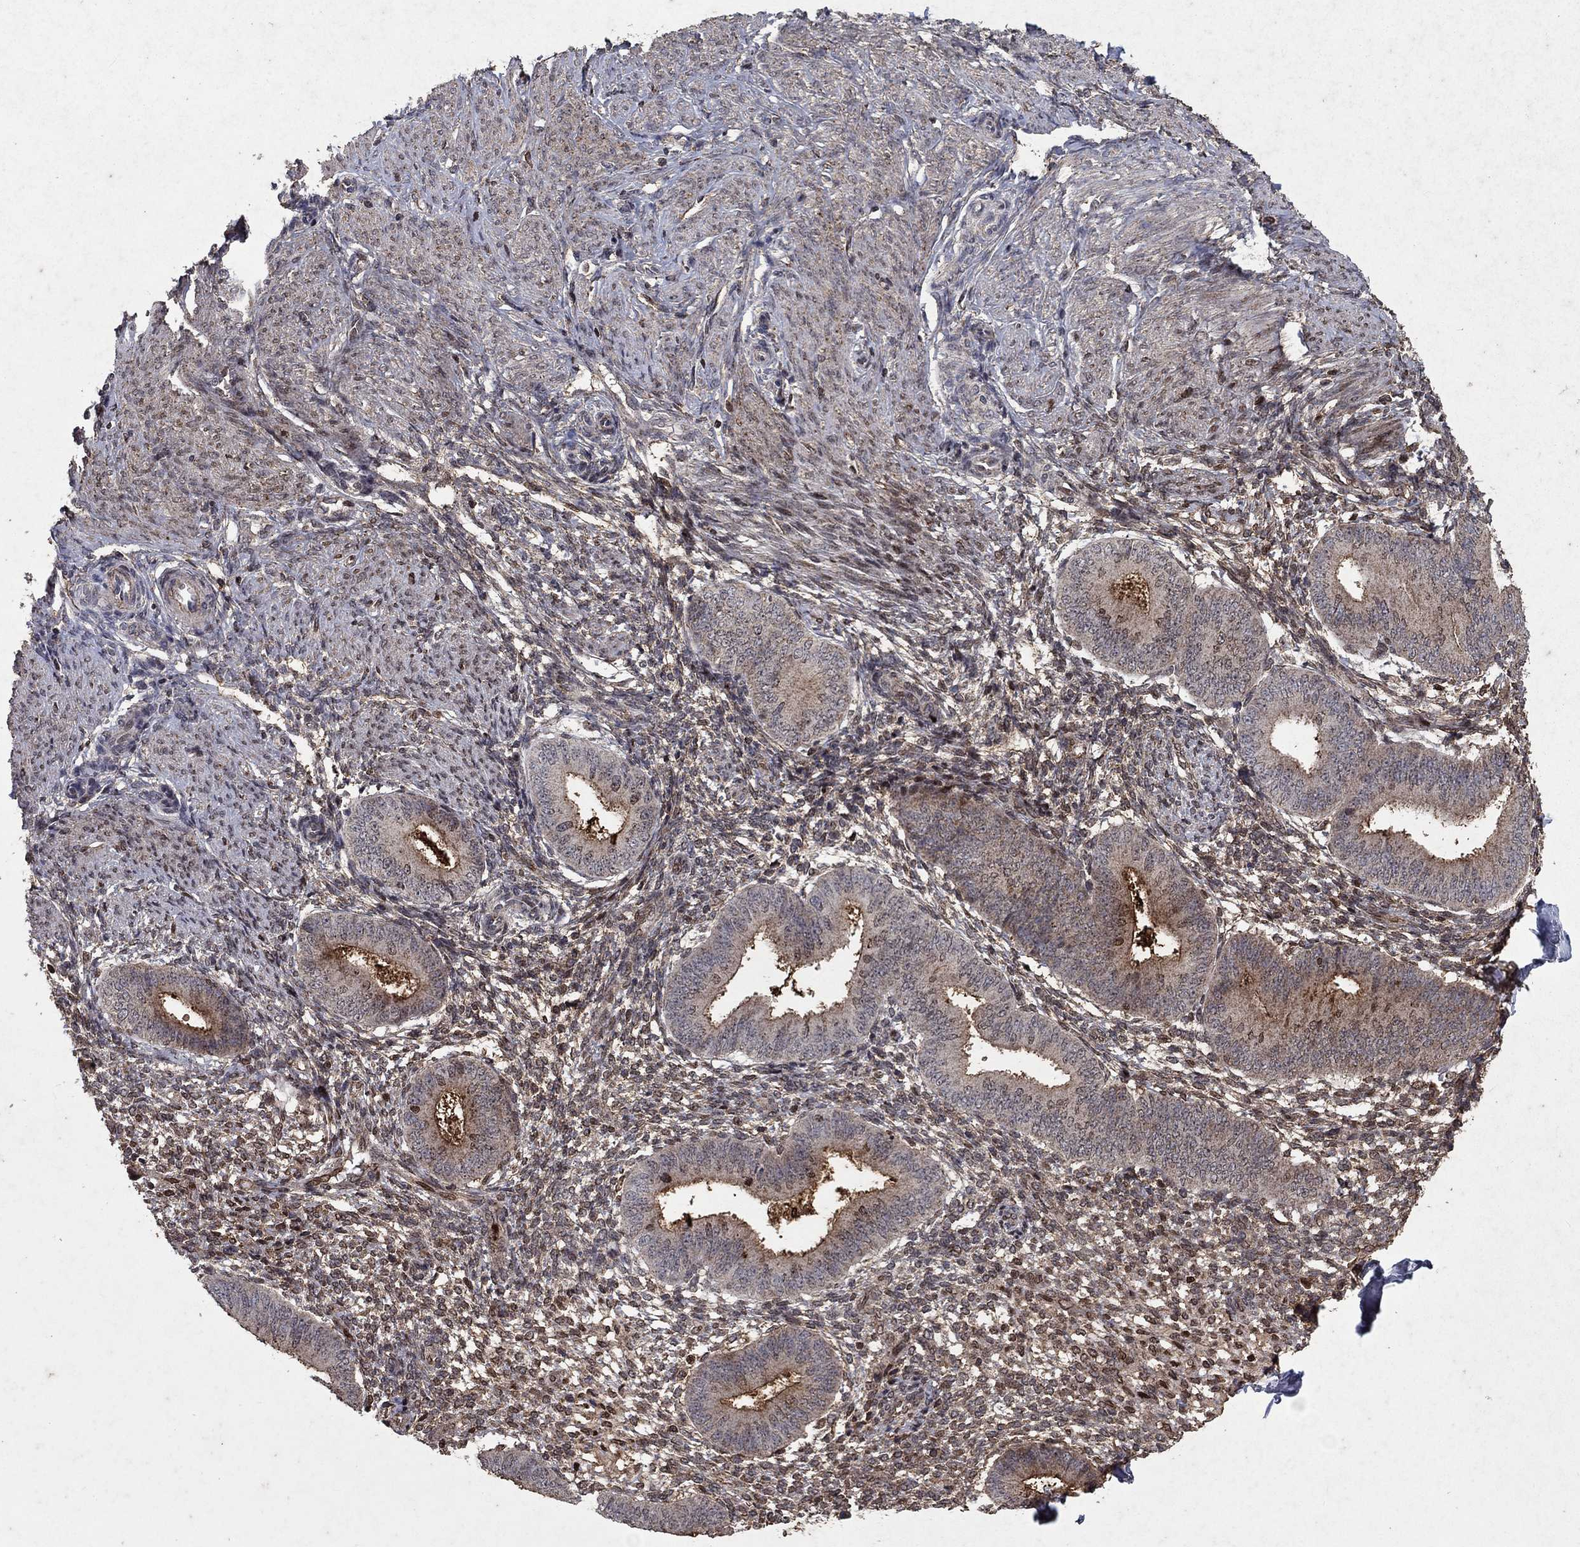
{"staining": {"intensity": "strong", "quantity": "25%-75%", "location": "cytoplasmic/membranous"}, "tissue": "endometrium", "cell_type": "Cells in endometrial stroma", "image_type": "normal", "snomed": [{"axis": "morphology", "description": "Normal tissue, NOS"}, {"axis": "topography", "description": "Endometrium"}], "caption": "Endometrium stained with immunohistochemistry reveals strong cytoplasmic/membranous staining in approximately 25%-75% of cells in endometrial stroma.", "gene": "CD24", "patient": {"sex": "female", "age": 47}}